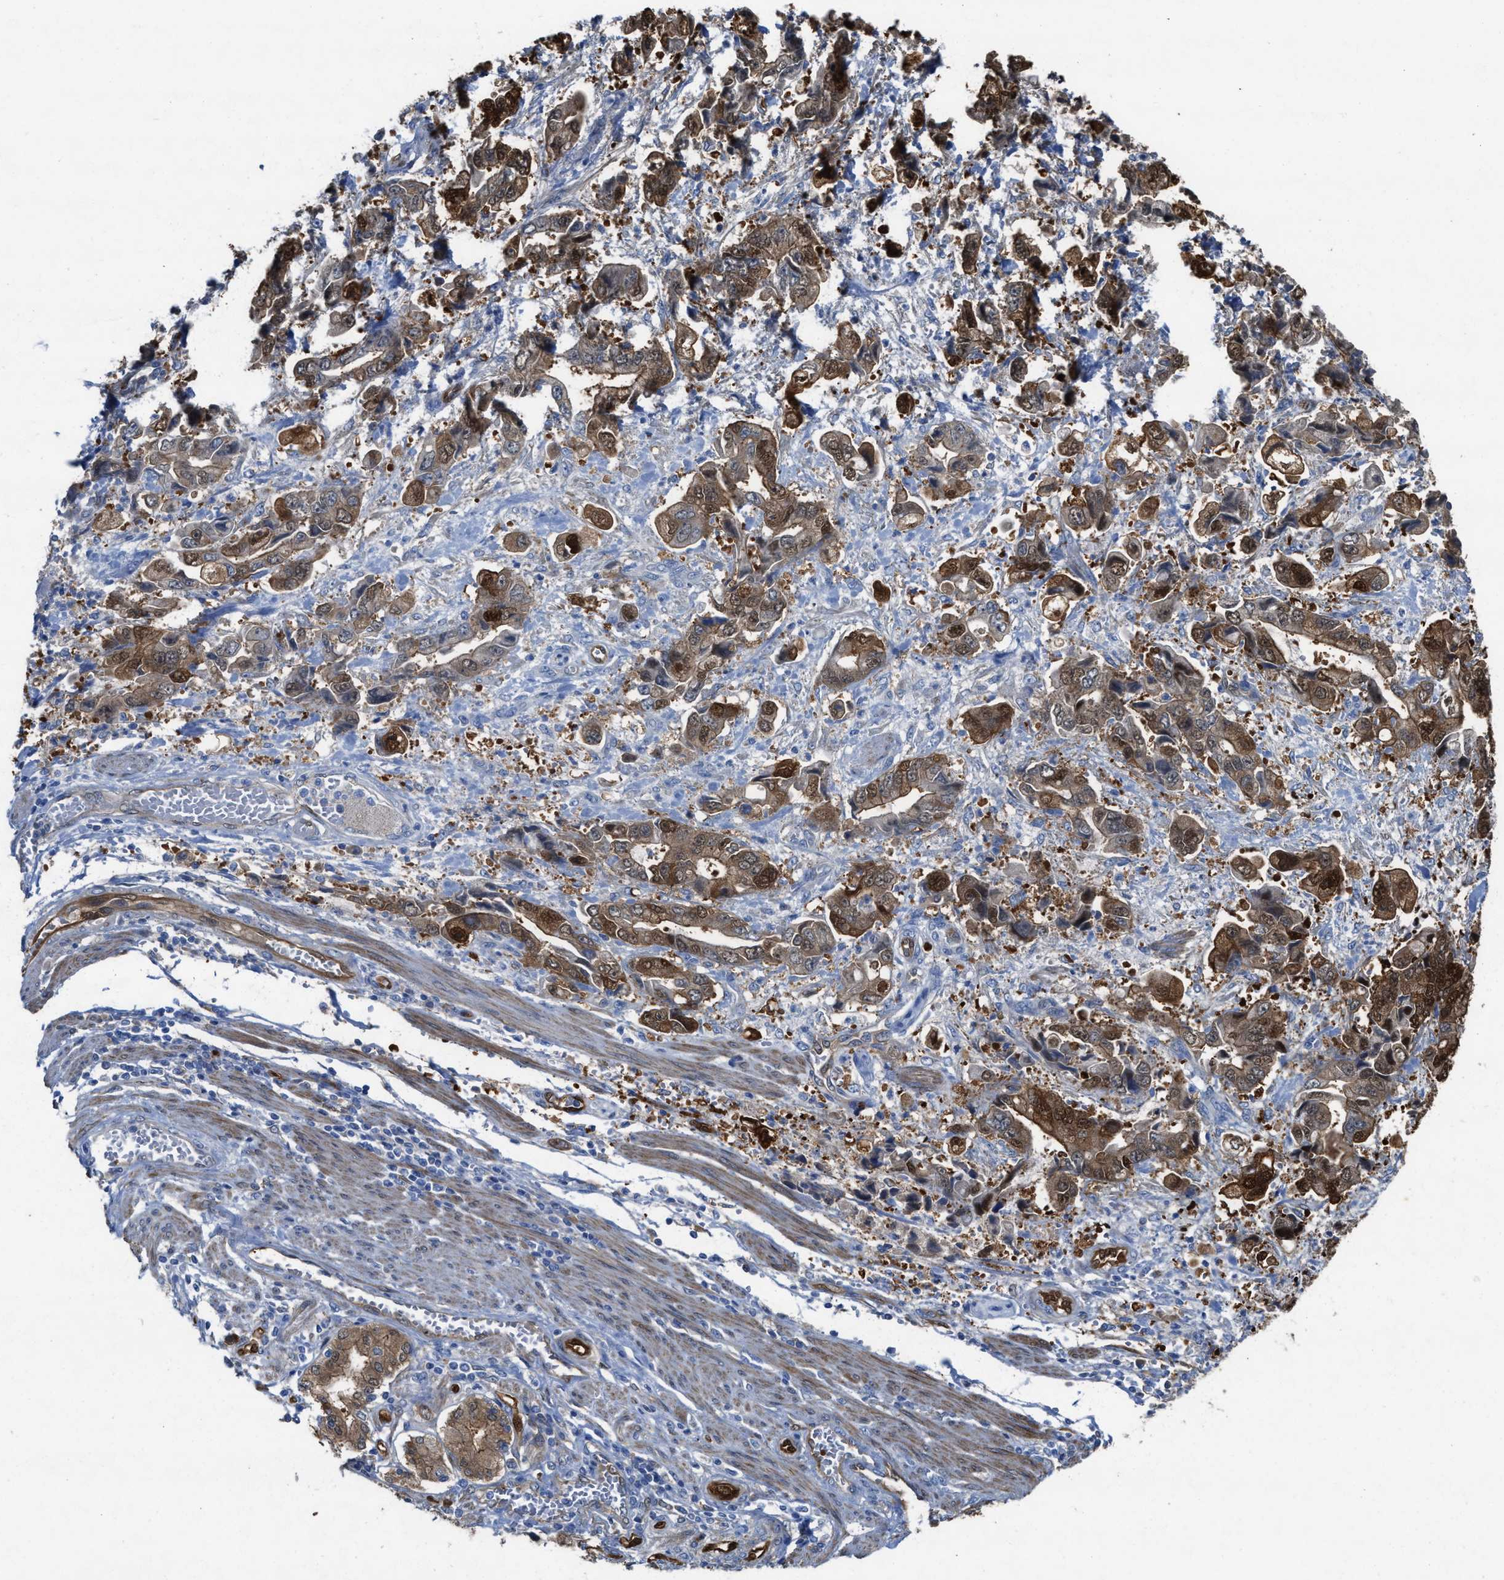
{"staining": {"intensity": "moderate", "quantity": ">75%", "location": "cytoplasmic/membranous,nuclear"}, "tissue": "stomach cancer", "cell_type": "Tumor cells", "image_type": "cancer", "snomed": [{"axis": "morphology", "description": "Normal tissue, NOS"}, {"axis": "morphology", "description": "Adenocarcinoma, NOS"}, {"axis": "topography", "description": "Stomach"}], "caption": "An IHC image of neoplastic tissue is shown. Protein staining in brown shows moderate cytoplasmic/membranous and nuclear positivity in stomach cancer (adenocarcinoma) within tumor cells.", "gene": "ASS1", "patient": {"sex": "male", "age": 62}}